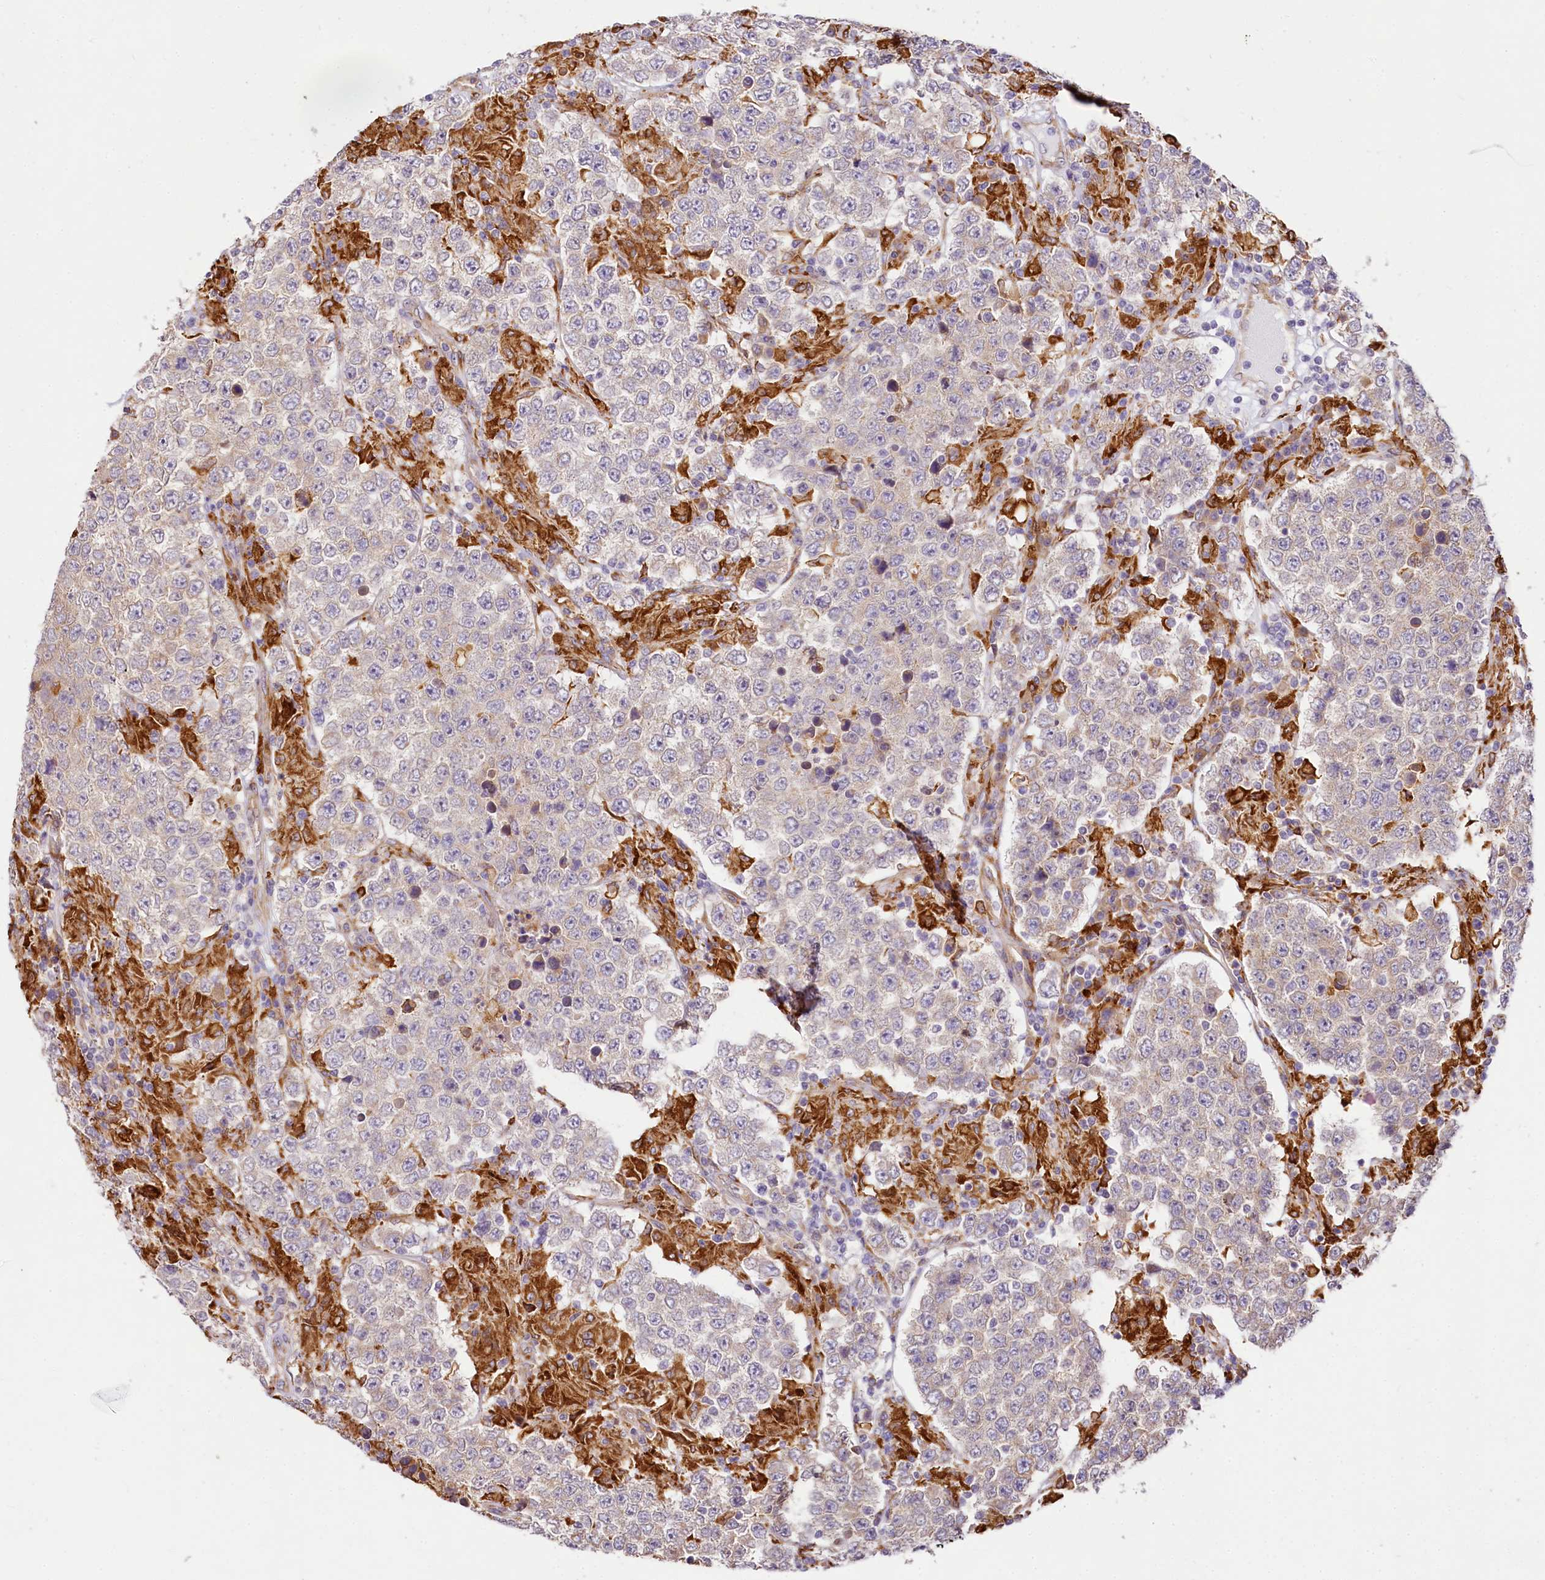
{"staining": {"intensity": "weak", "quantity": "<25%", "location": "cytoplasmic/membranous"}, "tissue": "testis cancer", "cell_type": "Tumor cells", "image_type": "cancer", "snomed": [{"axis": "morphology", "description": "Normal tissue, NOS"}, {"axis": "morphology", "description": "Urothelial carcinoma, High grade"}, {"axis": "morphology", "description": "Seminoma, NOS"}, {"axis": "morphology", "description": "Carcinoma, Embryonal, NOS"}, {"axis": "topography", "description": "Urinary bladder"}, {"axis": "topography", "description": "Testis"}], "caption": "A histopathology image of human seminoma (testis) is negative for staining in tumor cells. (DAB immunohistochemistry (IHC) visualized using brightfield microscopy, high magnification).", "gene": "PPIP5K2", "patient": {"sex": "male", "age": 41}}